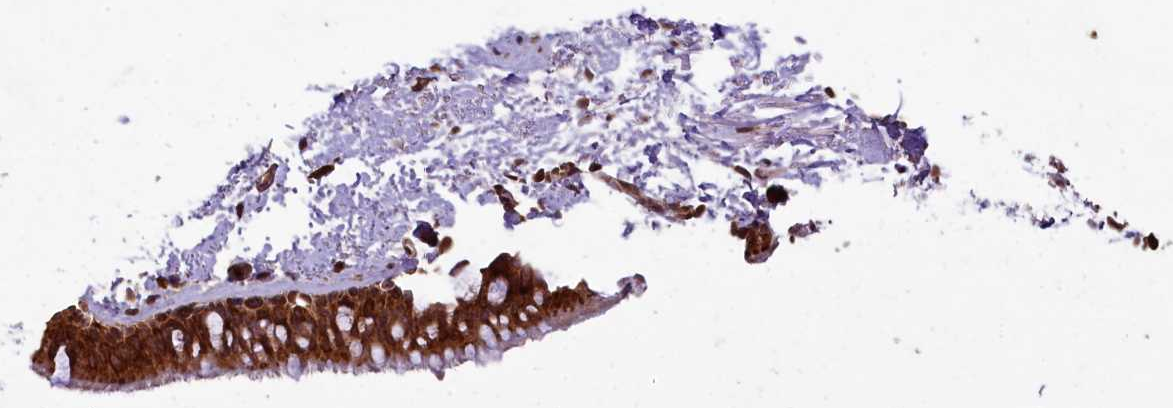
{"staining": {"intensity": "moderate", "quantity": ">75%", "location": "cytoplasmic/membranous"}, "tissue": "bronchus", "cell_type": "Respiratory epithelial cells", "image_type": "normal", "snomed": [{"axis": "morphology", "description": "Normal tissue, NOS"}, {"axis": "topography", "description": "Cartilage tissue"}, {"axis": "topography", "description": "Bronchus"}], "caption": "Immunohistochemistry (IHC) image of normal human bronchus stained for a protein (brown), which shows medium levels of moderate cytoplasmic/membranous expression in approximately >75% of respiratory epithelial cells.", "gene": "LARP4", "patient": {"sex": "female", "age": 73}}